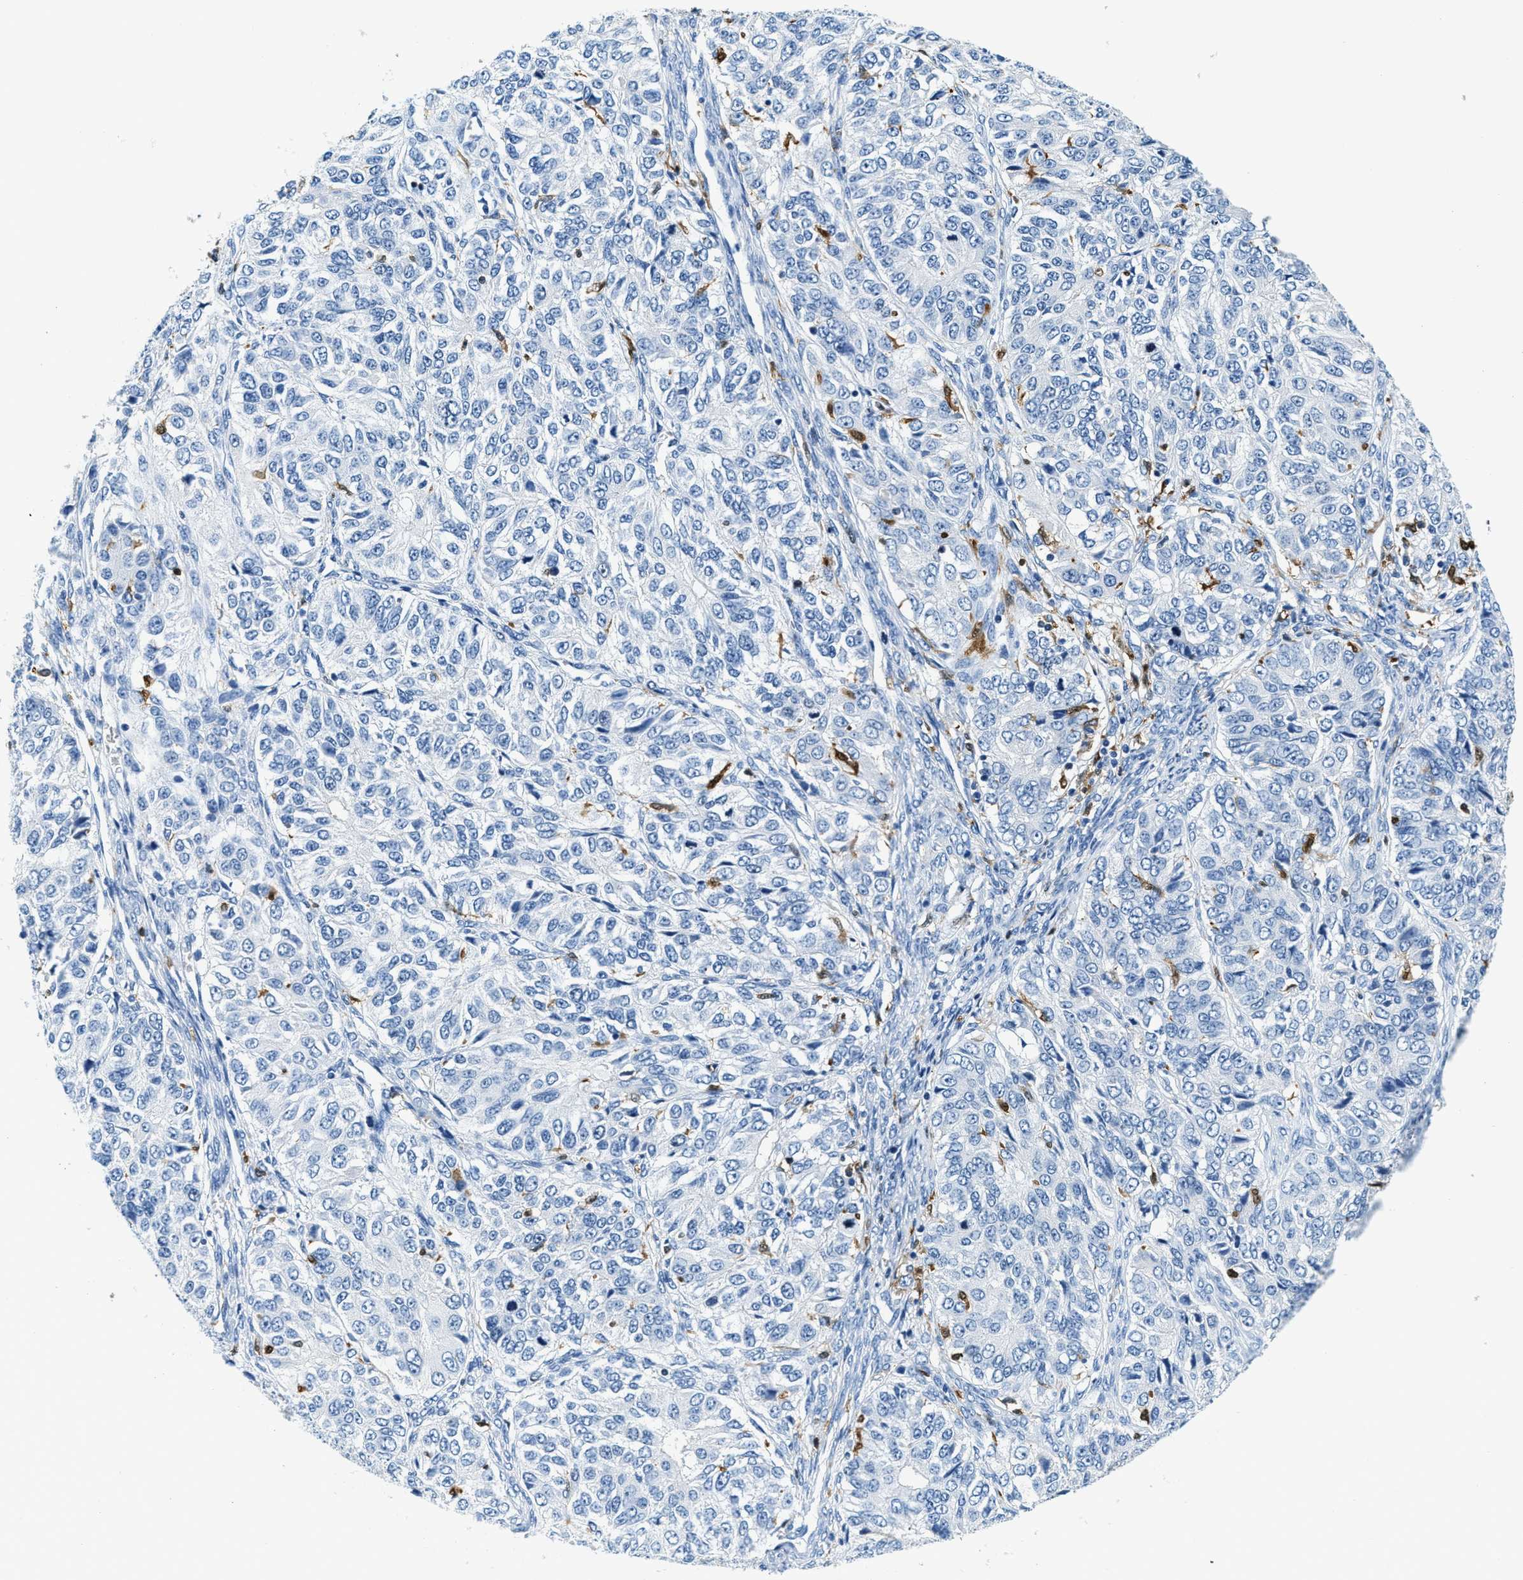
{"staining": {"intensity": "negative", "quantity": "none", "location": "none"}, "tissue": "ovarian cancer", "cell_type": "Tumor cells", "image_type": "cancer", "snomed": [{"axis": "morphology", "description": "Carcinoma, endometroid"}, {"axis": "topography", "description": "Ovary"}], "caption": "This is an IHC photomicrograph of ovarian cancer (endometroid carcinoma). There is no positivity in tumor cells.", "gene": "CAPG", "patient": {"sex": "female", "age": 51}}